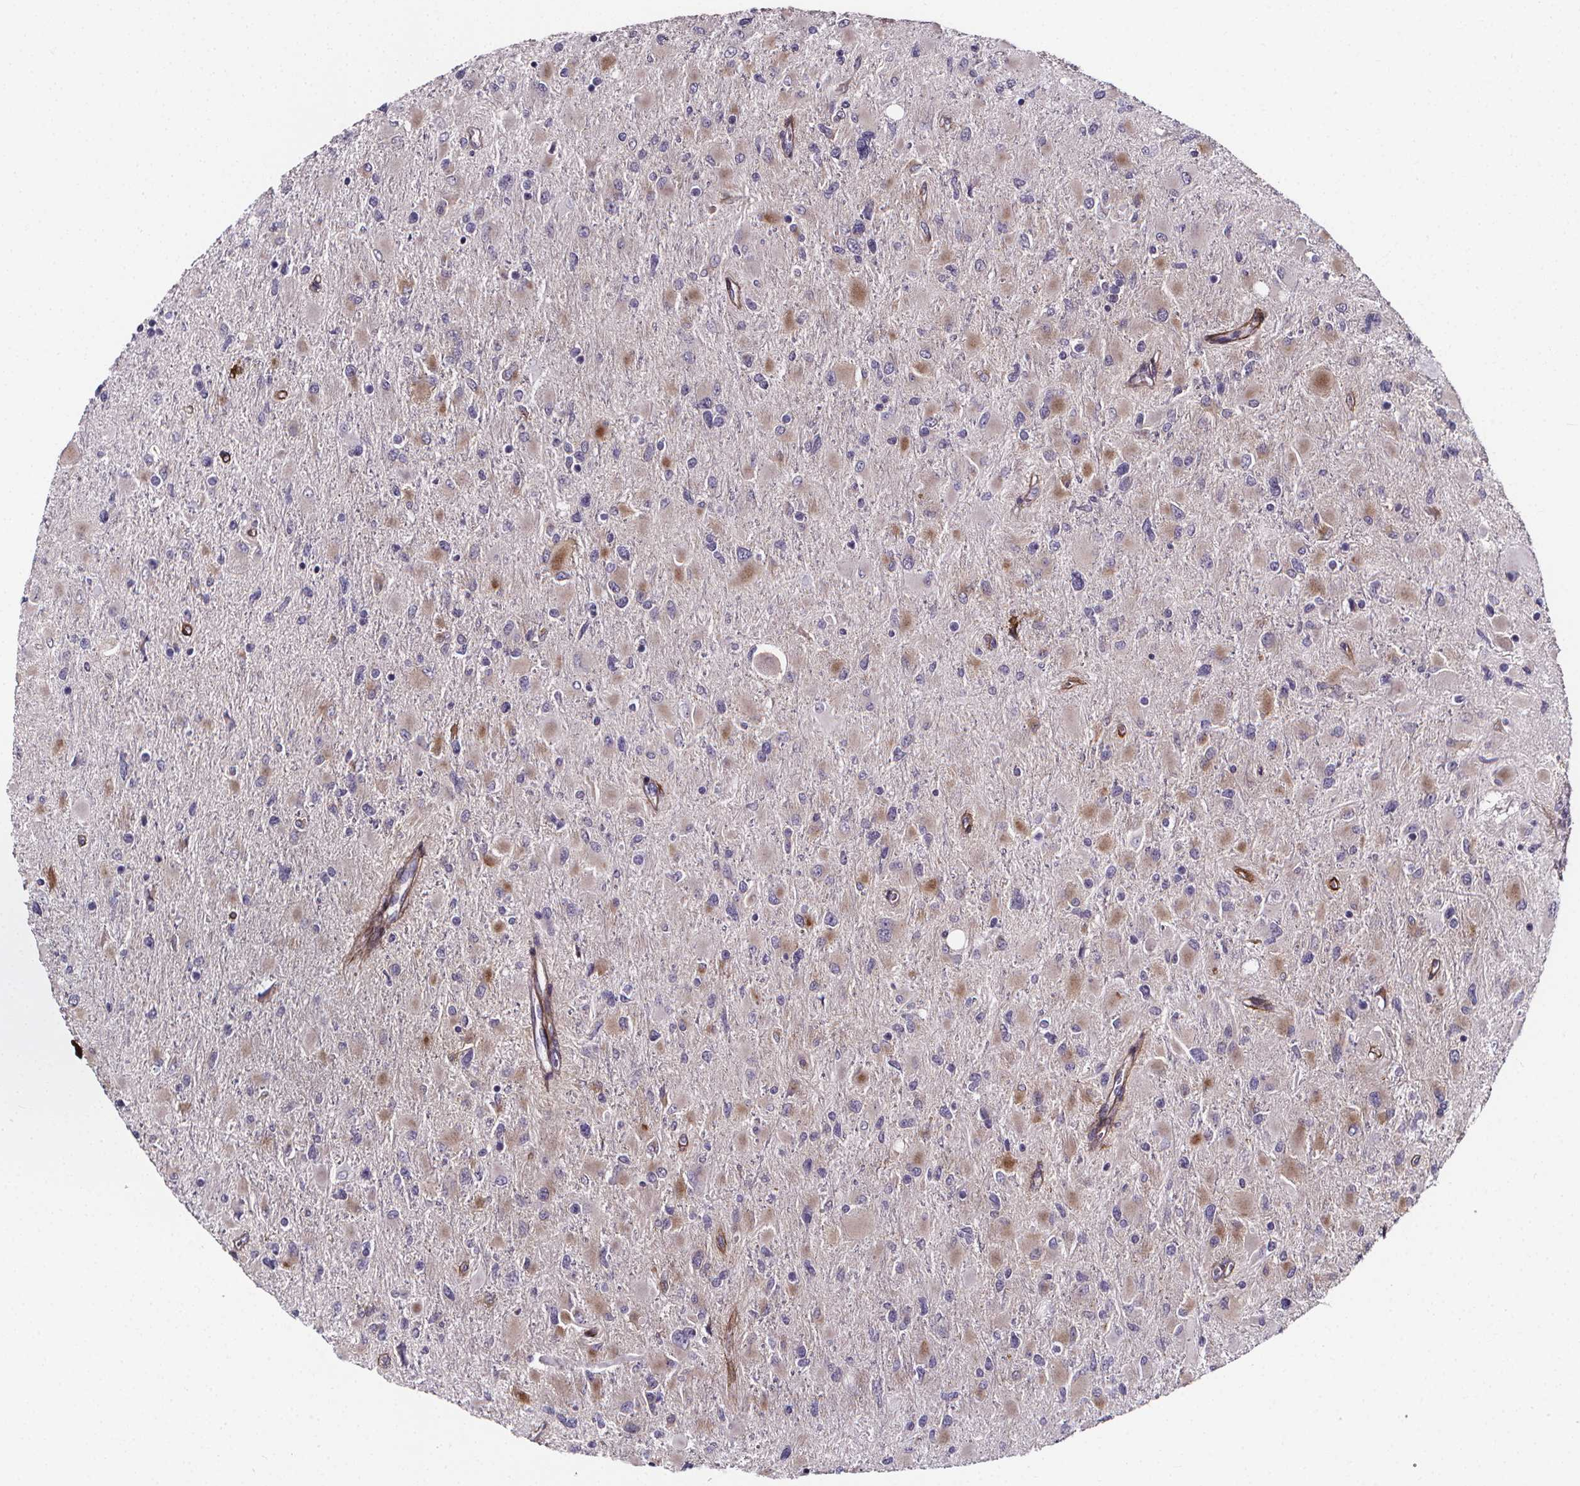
{"staining": {"intensity": "weak", "quantity": "25%-75%", "location": "cytoplasmic/membranous"}, "tissue": "glioma", "cell_type": "Tumor cells", "image_type": "cancer", "snomed": [{"axis": "morphology", "description": "Glioma, malignant, High grade"}, {"axis": "topography", "description": "Cerebral cortex"}], "caption": "Tumor cells show low levels of weak cytoplasmic/membranous expression in approximately 25%-75% of cells in human glioma.", "gene": "AEBP1", "patient": {"sex": "female", "age": 36}}